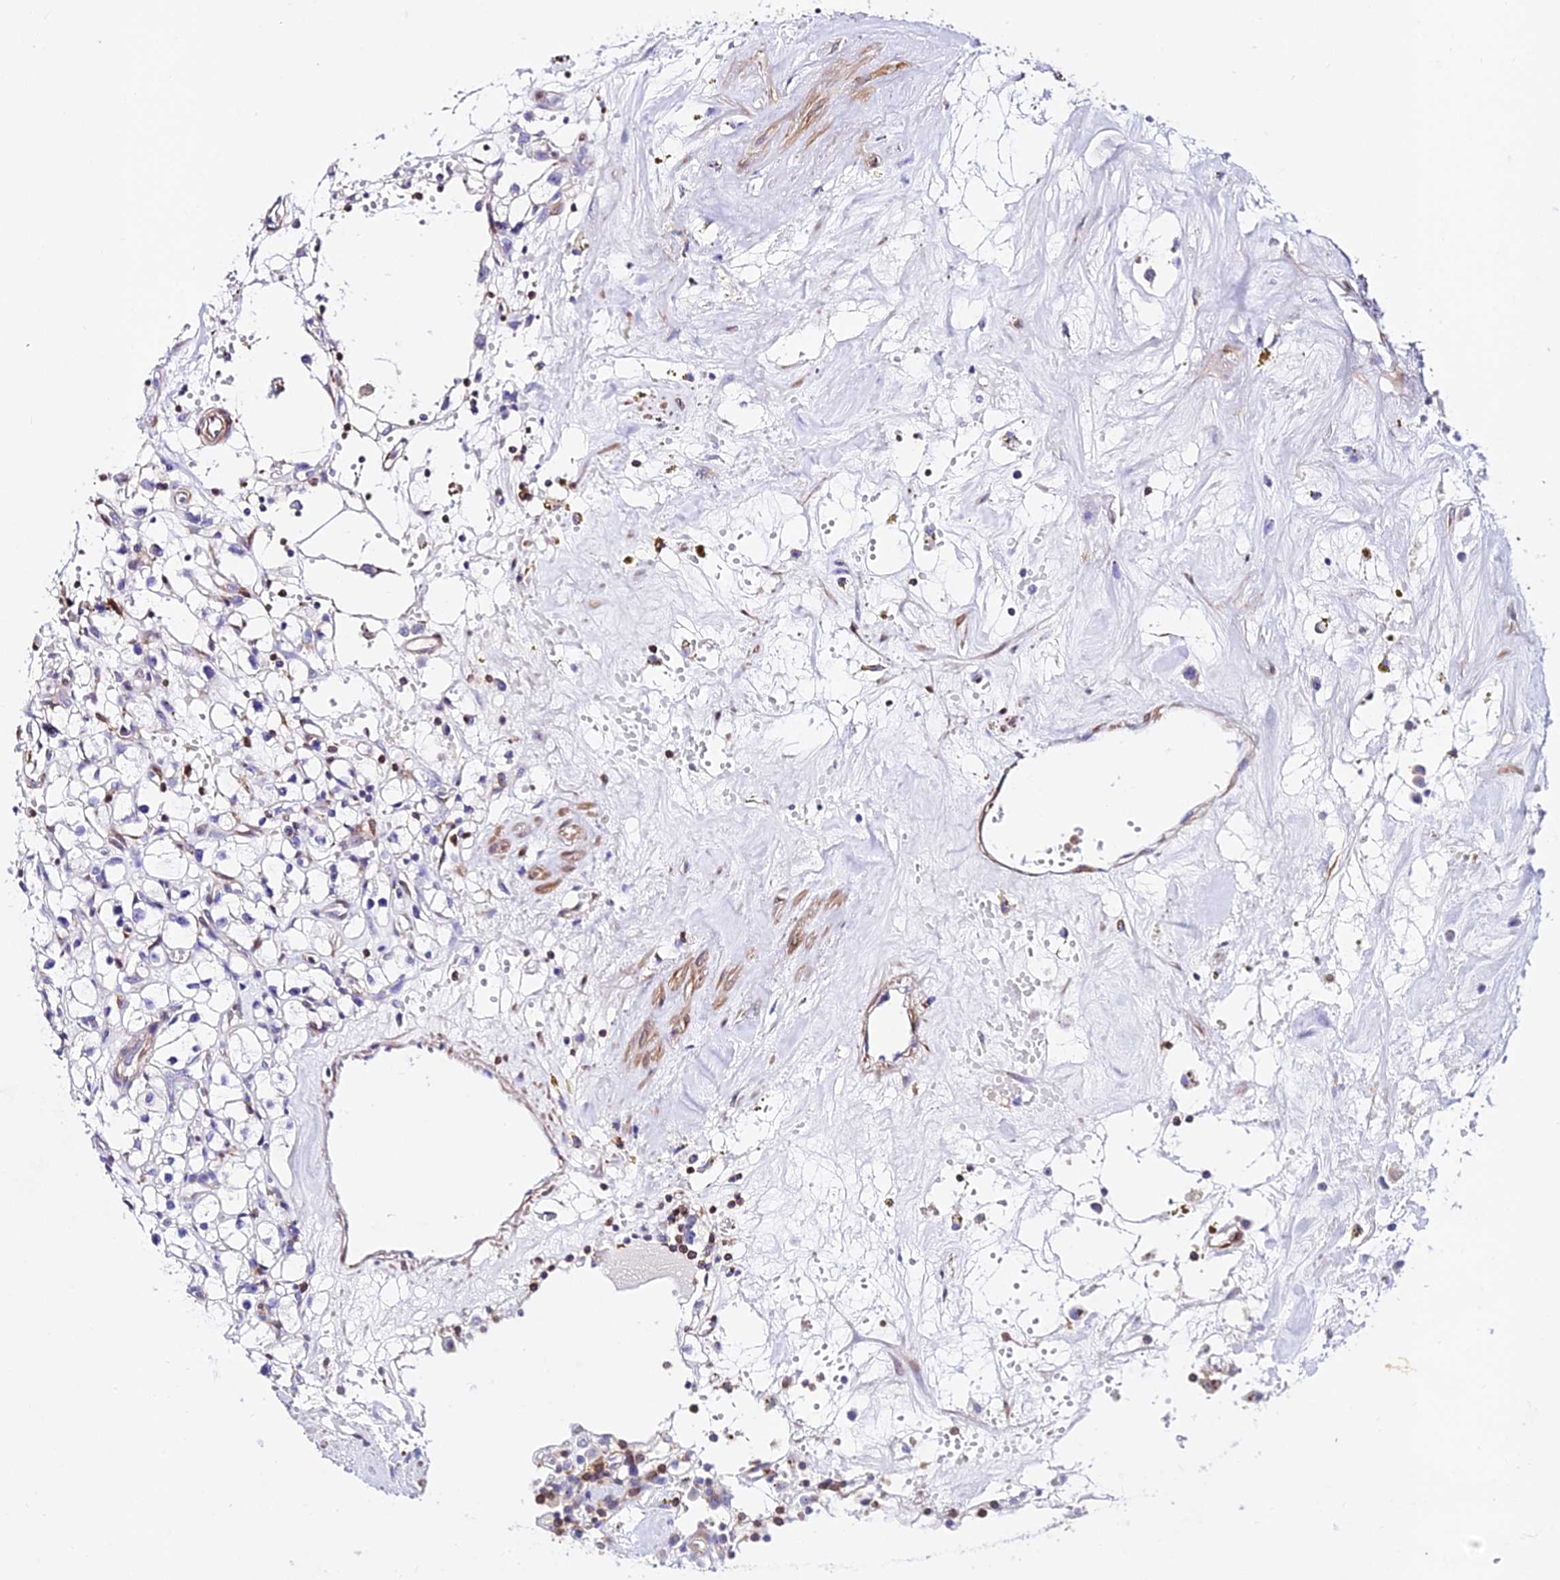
{"staining": {"intensity": "negative", "quantity": "none", "location": "none"}, "tissue": "renal cancer", "cell_type": "Tumor cells", "image_type": "cancer", "snomed": [{"axis": "morphology", "description": "Adenocarcinoma, NOS"}, {"axis": "topography", "description": "Kidney"}], "caption": "This is an immunohistochemistry image of human adenocarcinoma (renal). There is no positivity in tumor cells.", "gene": "CSRP1", "patient": {"sex": "male", "age": 56}}